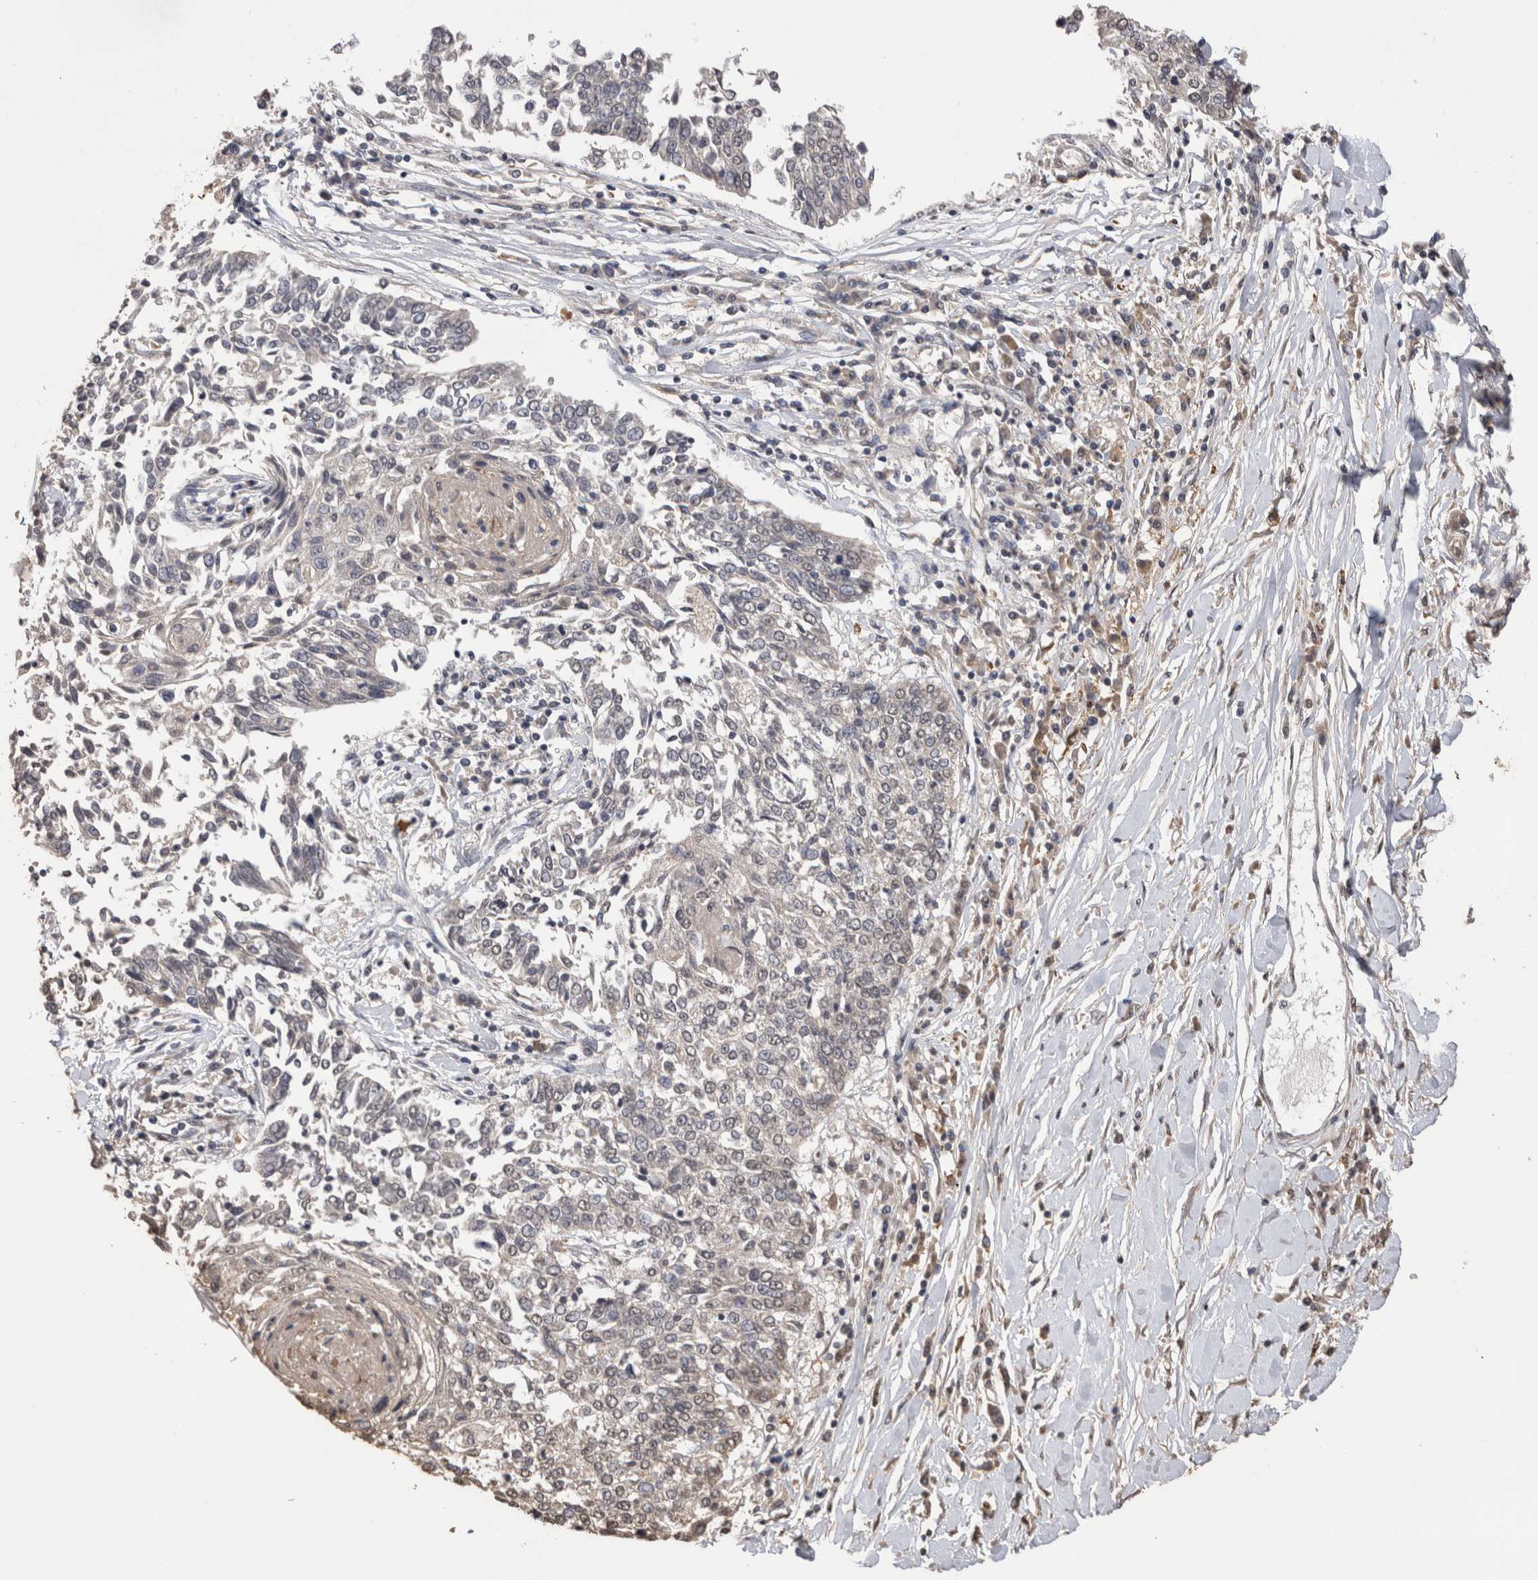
{"staining": {"intensity": "negative", "quantity": "none", "location": "none"}, "tissue": "lung cancer", "cell_type": "Tumor cells", "image_type": "cancer", "snomed": [{"axis": "morphology", "description": "Normal tissue, NOS"}, {"axis": "morphology", "description": "Squamous cell carcinoma, NOS"}, {"axis": "topography", "description": "Cartilage tissue"}, {"axis": "topography", "description": "Bronchus"}, {"axis": "topography", "description": "Lung"}, {"axis": "topography", "description": "Peripheral nerve tissue"}], "caption": "Tumor cells show no significant protein staining in squamous cell carcinoma (lung). Nuclei are stained in blue.", "gene": "GRK5", "patient": {"sex": "female", "age": 49}}